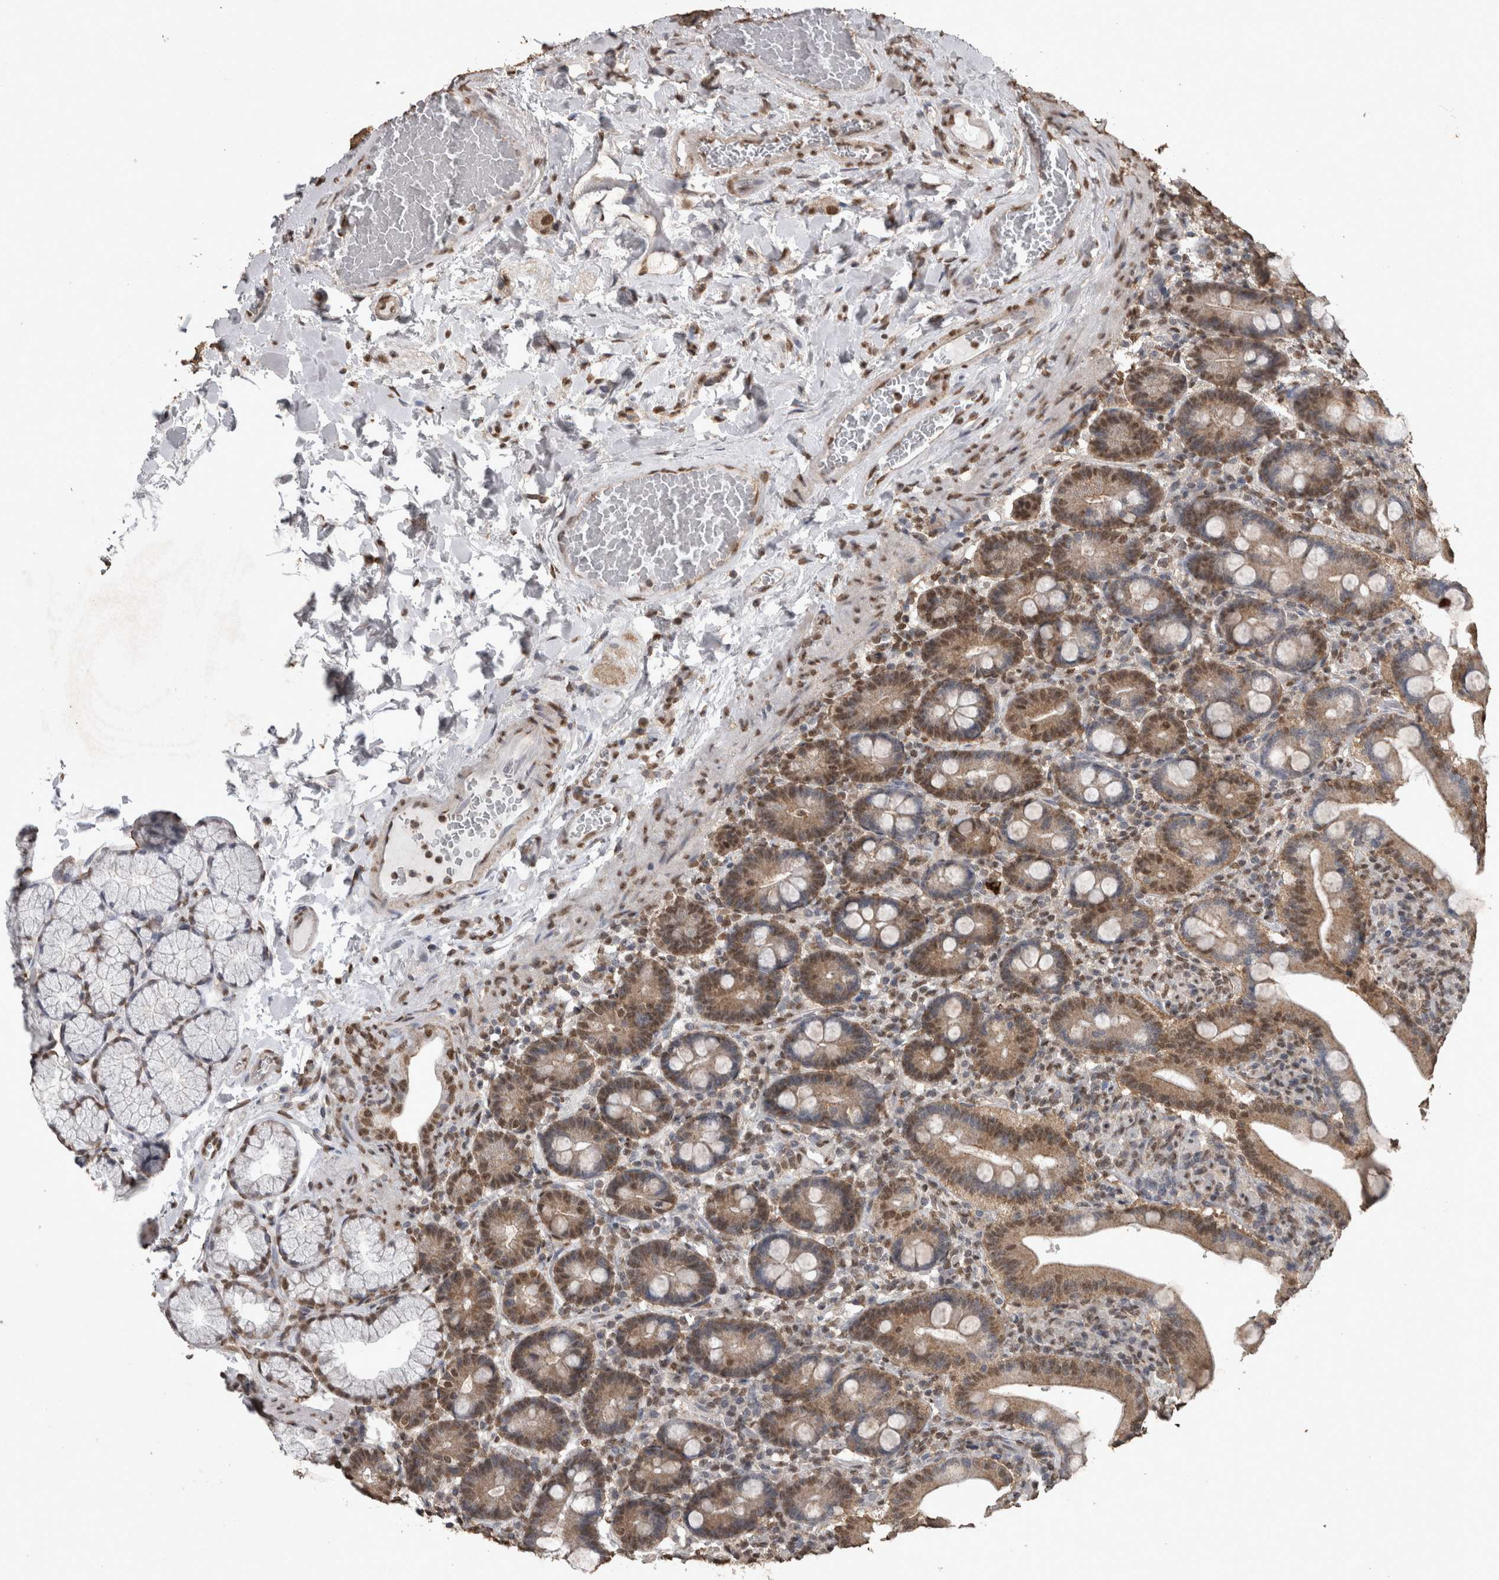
{"staining": {"intensity": "moderate", "quantity": ">75%", "location": "cytoplasmic/membranous,nuclear"}, "tissue": "duodenum", "cell_type": "Glandular cells", "image_type": "normal", "snomed": [{"axis": "morphology", "description": "Normal tissue, NOS"}, {"axis": "topography", "description": "Duodenum"}], "caption": "A high-resolution photomicrograph shows IHC staining of normal duodenum, which reveals moderate cytoplasmic/membranous,nuclear staining in about >75% of glandular cells. The staining is performed using DAB (3,3'-diaminobenzidine) brown chromogen to label protein expression. The nuclei are counter-stained blue using hematoxylin.", "gene": "SMAD7", "patient": {"sex": "male", "age": 54}}